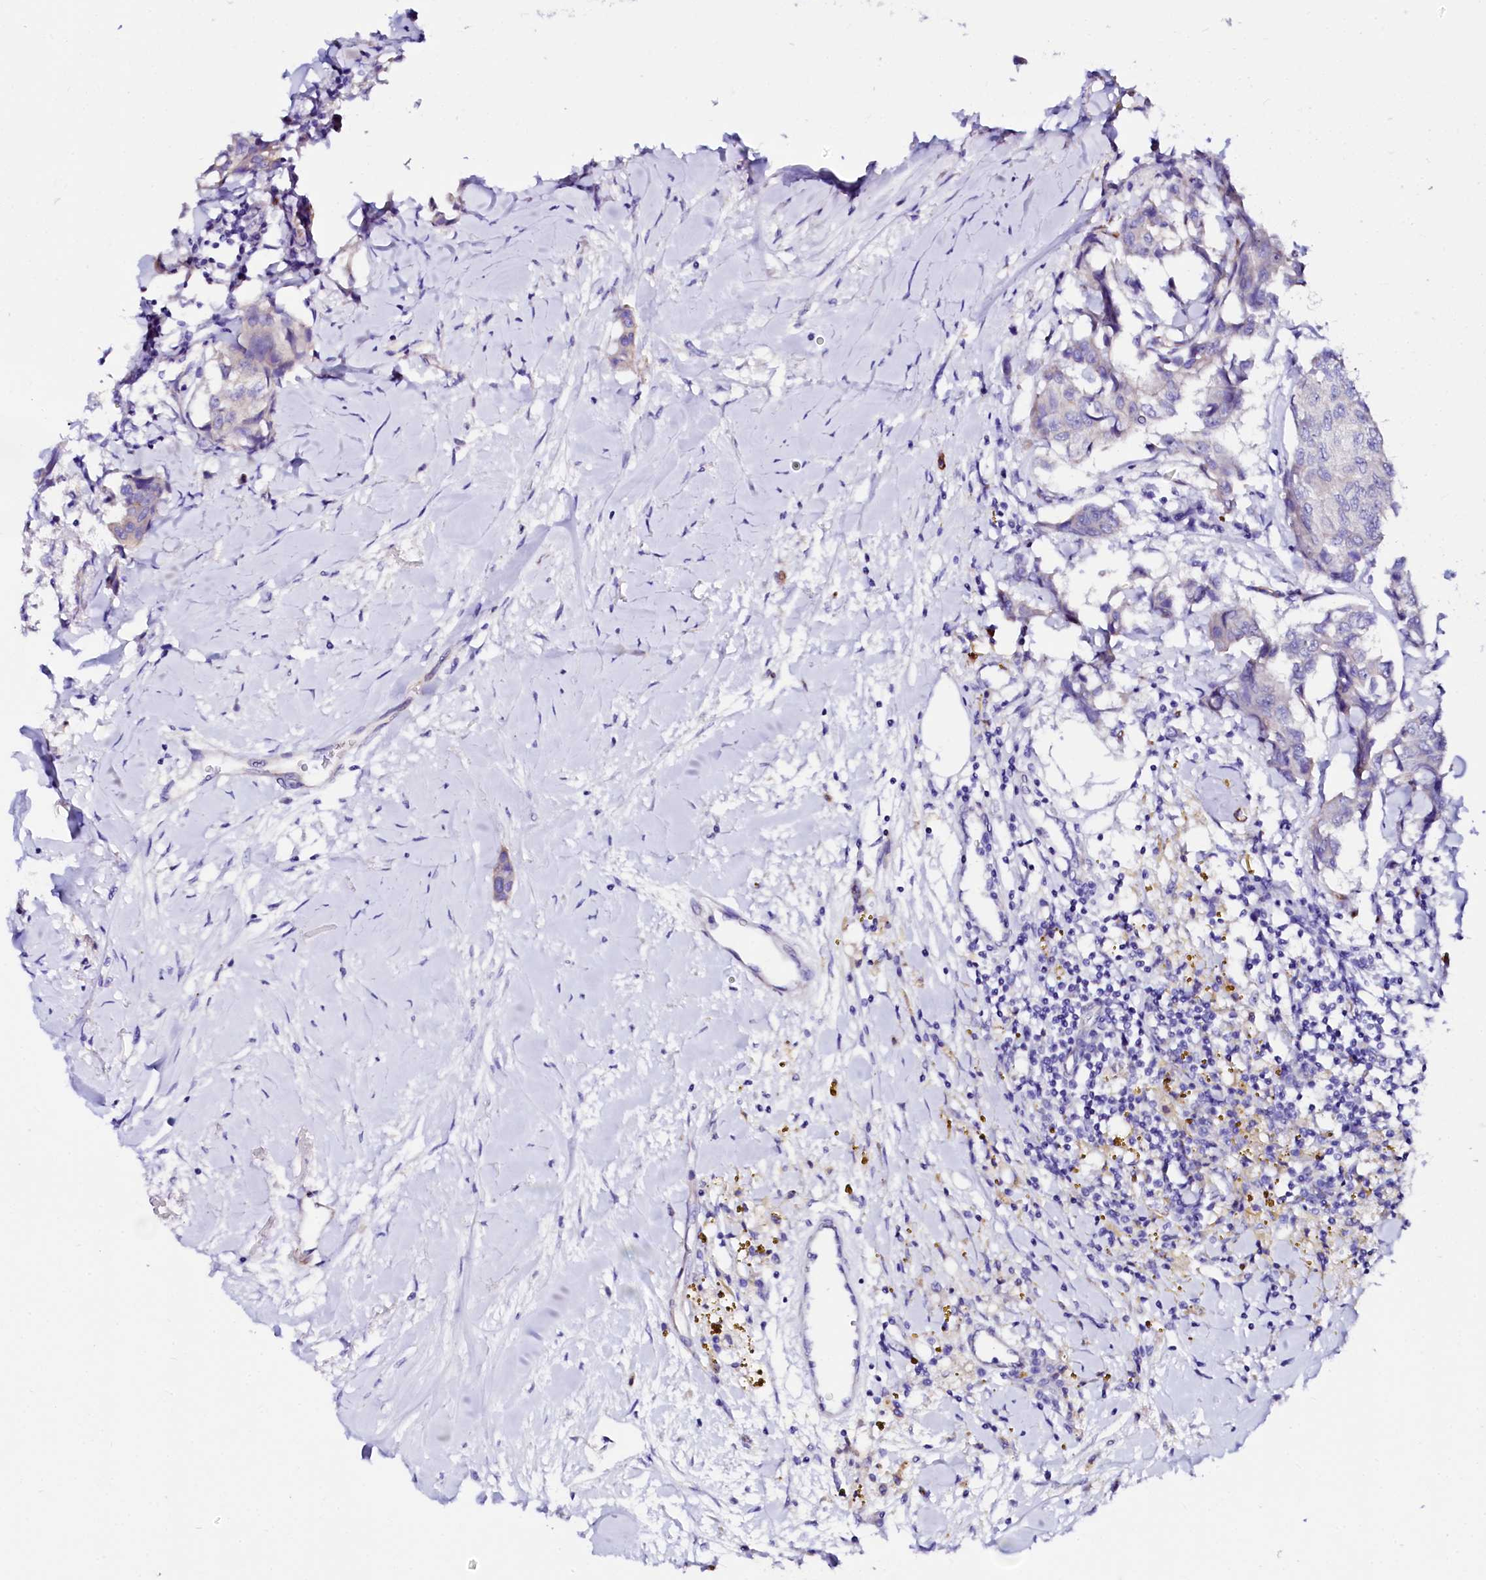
{"staining": {"intensity": "negative", "quantity": "none", "location": "none"}, "tissue": "breast cancer", "cell_type": "Tumor cells", "image_type": "cancer", "snomed": [{"axis": "morphology", "description": "Duct carcinoma"}, {"axis": "topography", "description": "Breast"}], "caption": "Histopathology image shows no protein positivity in tumor cells of breast invasive ductal carcinoma tissue.", "gene": "SFR1", "patient": {"sex": "female", "age": 80}}